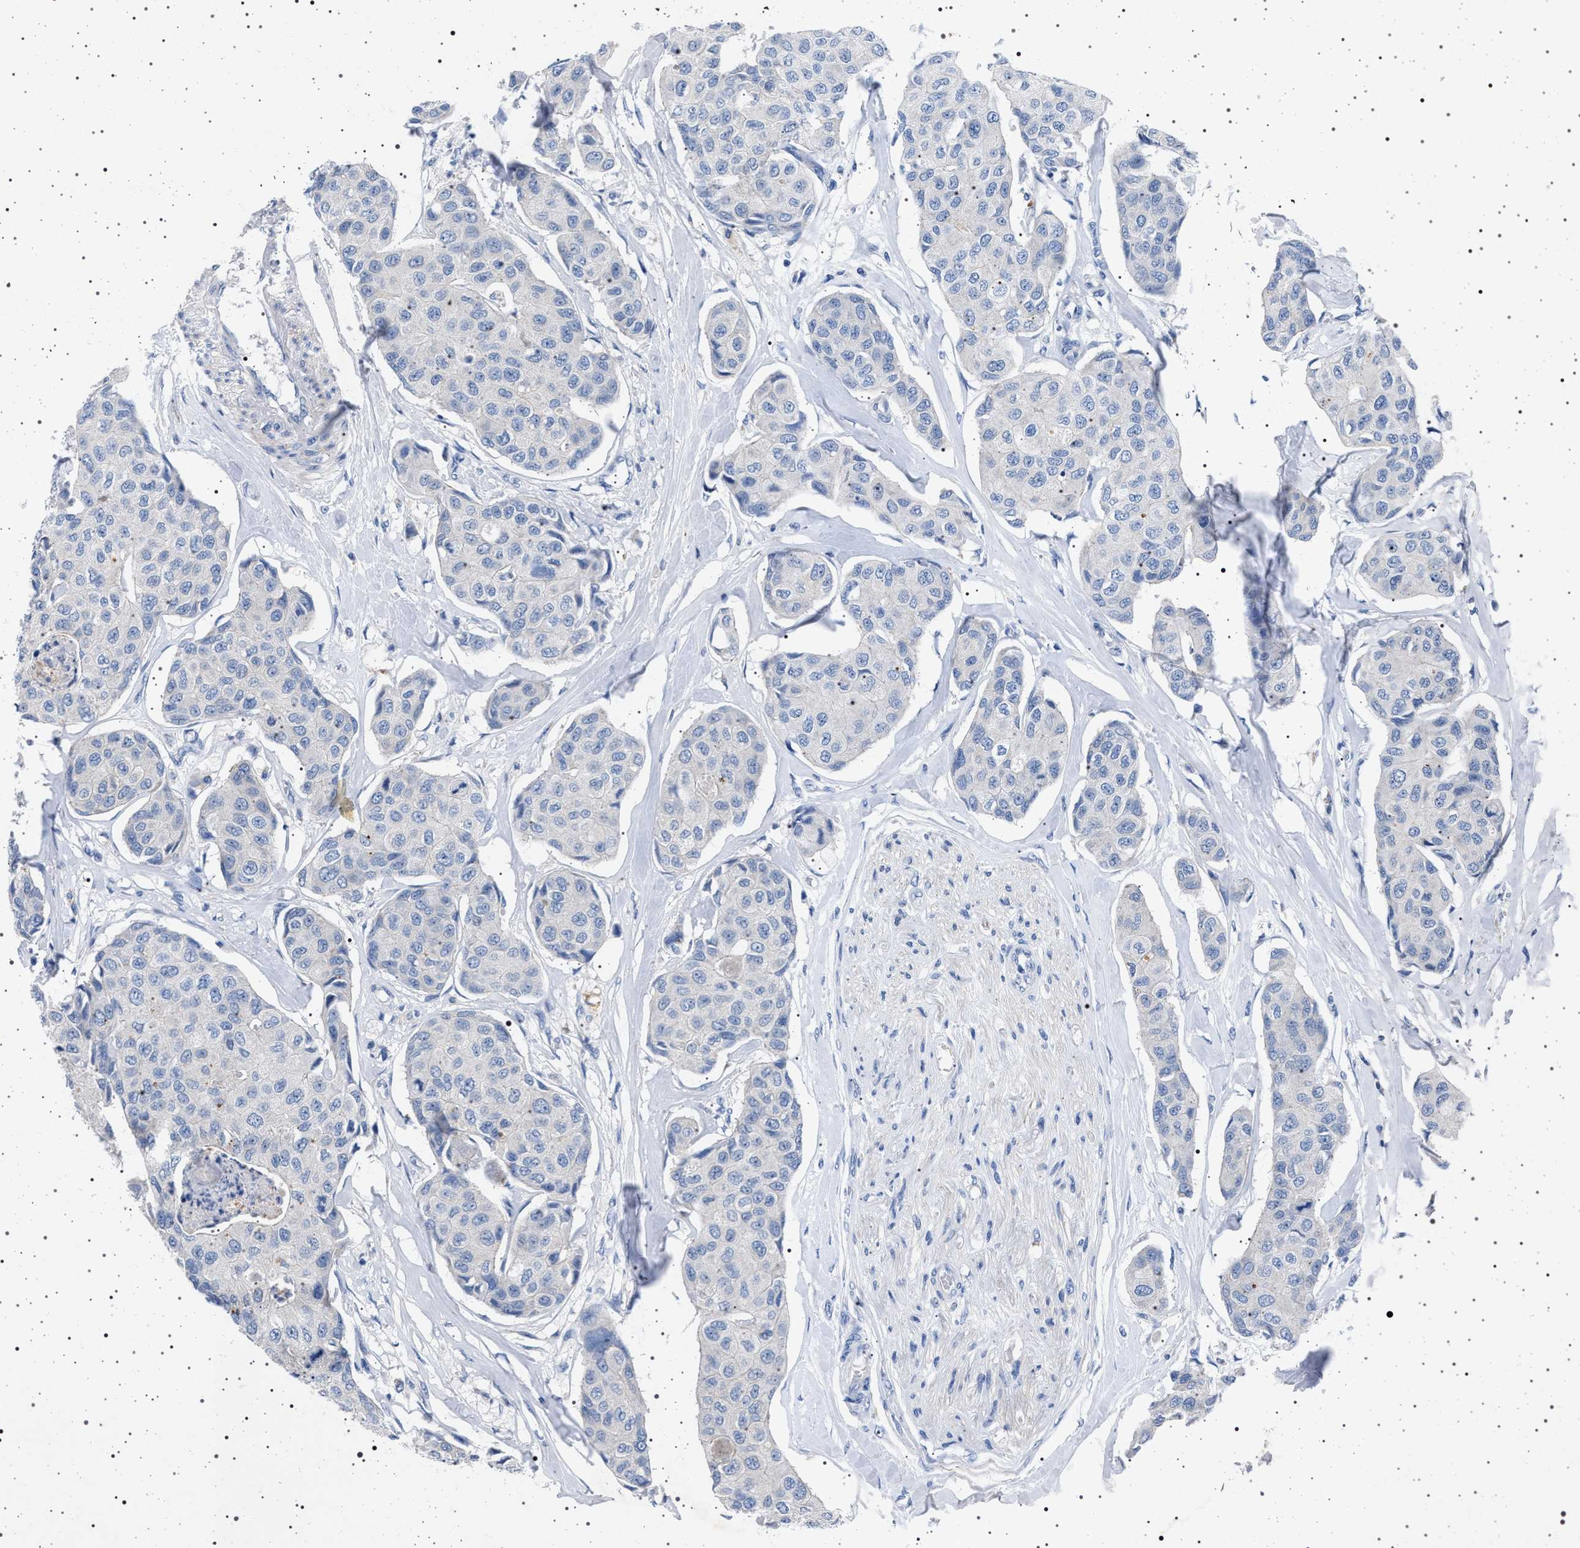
{"staining": {"intensity": "negative", "quantity": "none", "location": "none"}, "tissue": "breast cancer", "cell_type": "Tumor cells", "image_type": "cancer", "snomed": [{"axis": "morphology", "description": "Duct carcinoma"}, {"axis": "topography", "description": "Breast"}], "caption": "Immunohistochemistry image of breast cancer (invasive ductal carcinoma) stained for a protein (brown), which demonstrates no staining in tumor cells.", "gene": "NAT9", "patient": {"sex": "female", "age": 80}}